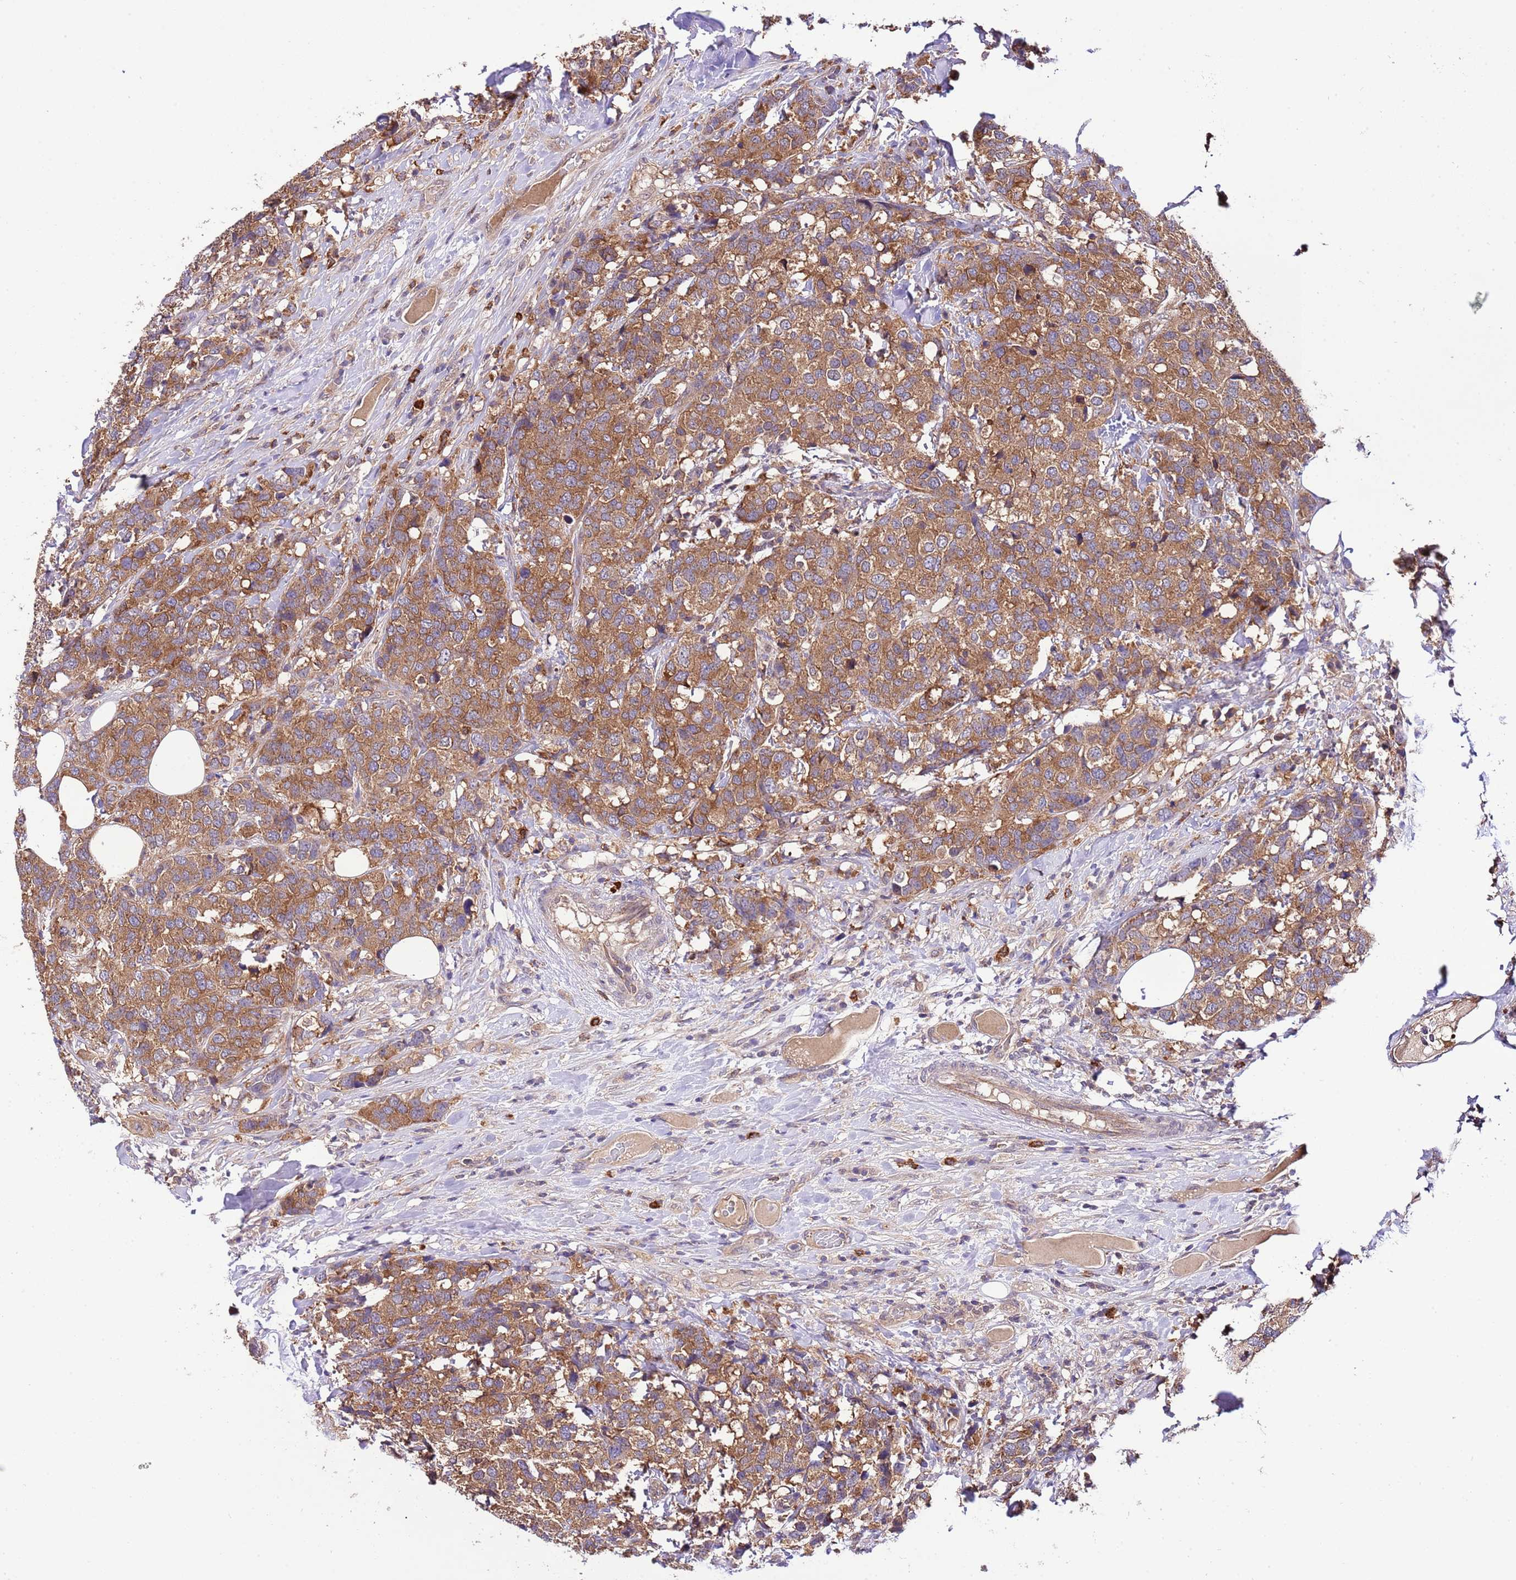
{"staining": {"intensity": "moderate", "quantity": ">75%", "location": "cytoplasmic/membranous"}, "tissue": "breast cancer", "cell_type": "Tumor cells", "image_type": "cancer", "snomed": [{"axis": "morphology", "description": "Lobular carcinoma"}, {"axis": "topography", "description": "Breast"}], "caption": "Approximately >75% of tumor cells in human breast cancer display moderate cytoplasmic/membranous protein expression as visualized by brown immunohistochemical staining.", "gene": "DONSON", "patient": {"sex": "female", "age": 59}}